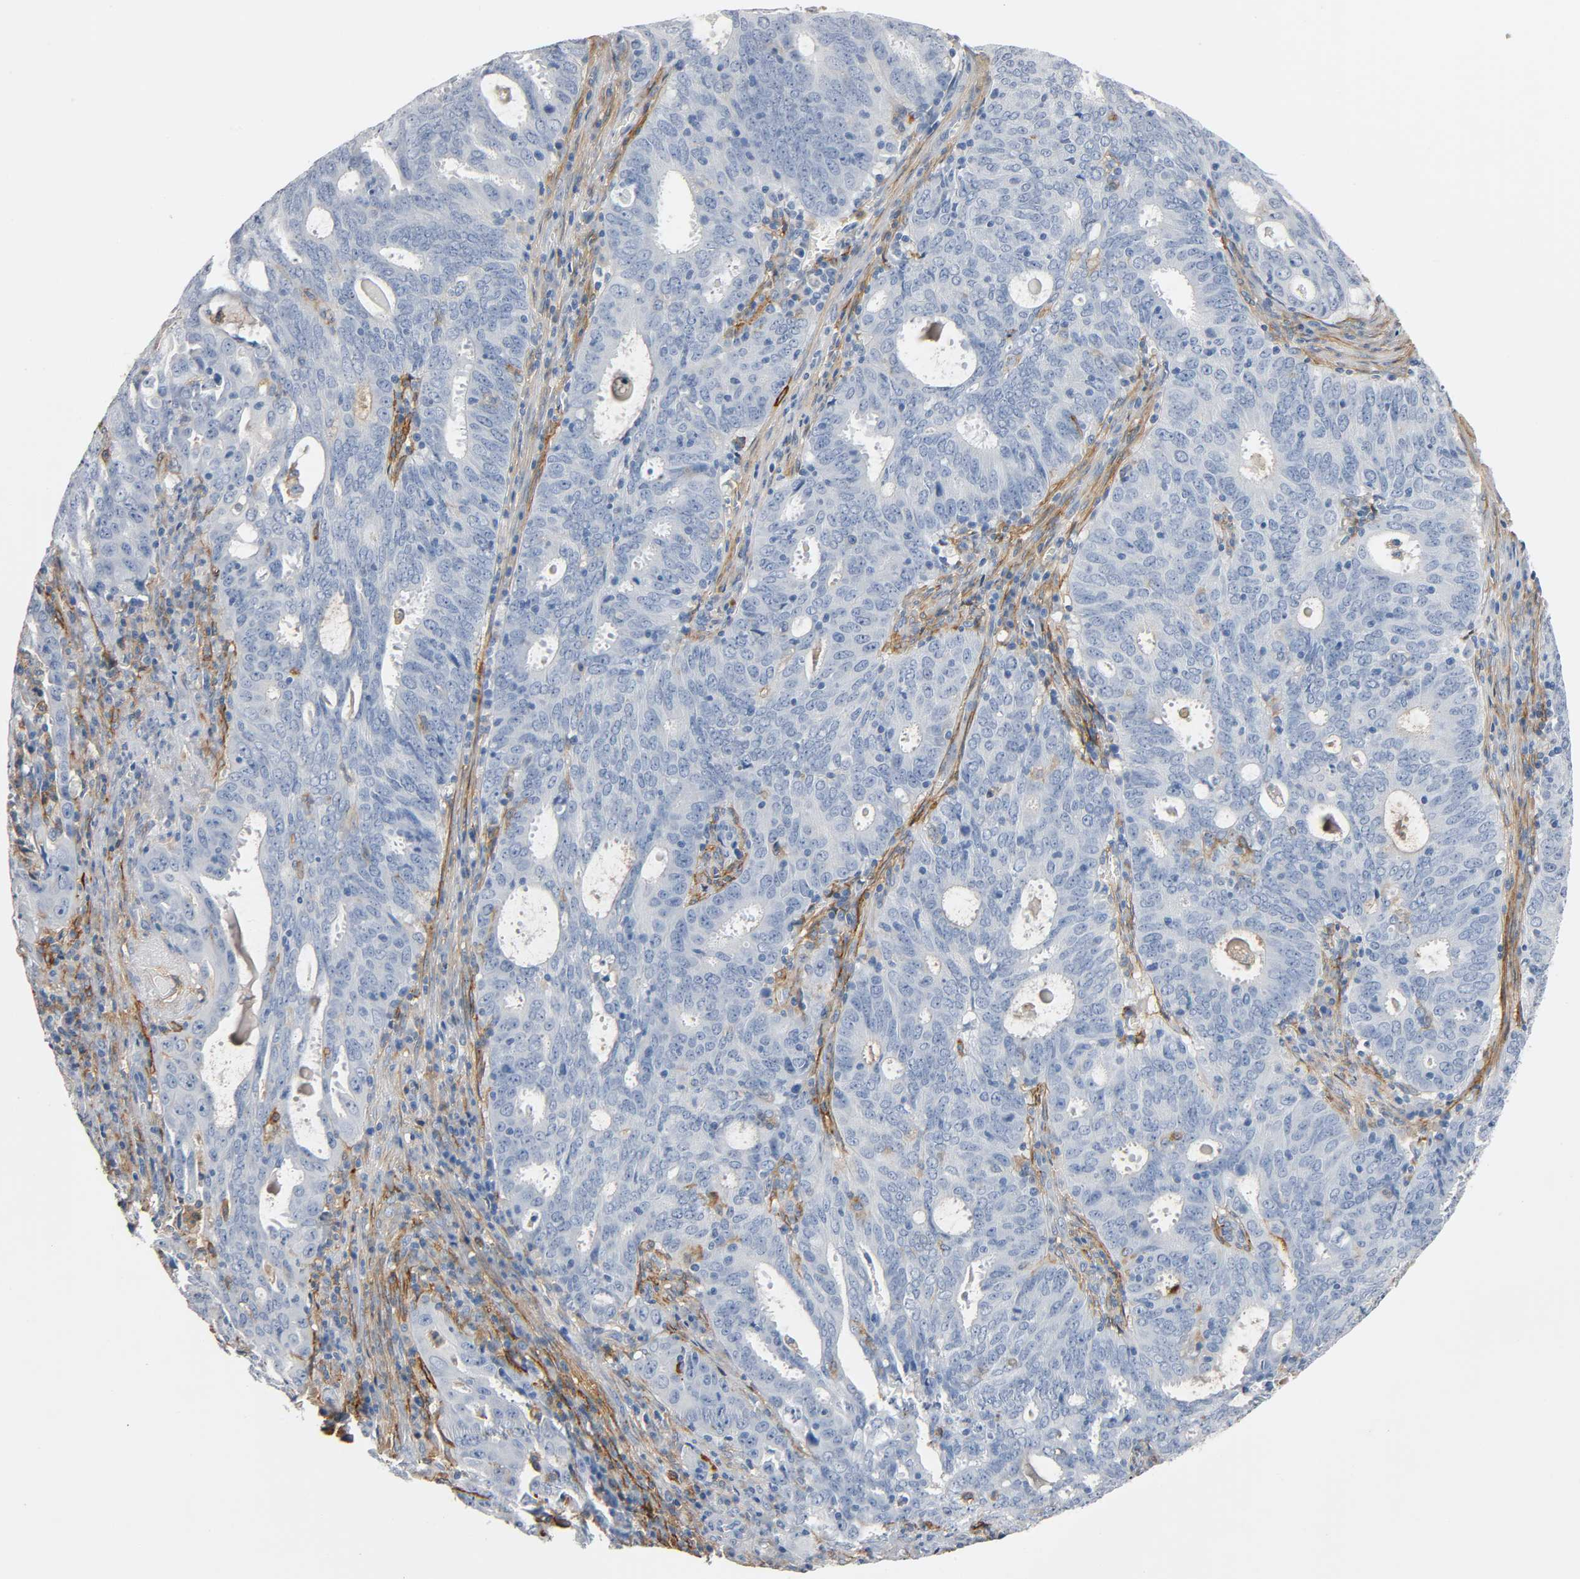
{"staining": {"intensity": "negative", "quantity": "none", "location": "none"}, "tissue": "cervical cancer", "cell_type": "Tumor cells", "image_type": "cancer", "snomed": [{"axis": "morphology", "description": "Adenocarcinoma, NOS"}, {"axis": "topography", "description": "Cervix"}], "caption": "Tumor cells are negative for brown protein staining in cervical cancer. (DAB IHC, high magnification).", "gene": "ANPEP", "patient": {"sex": "female", "age": 44}}